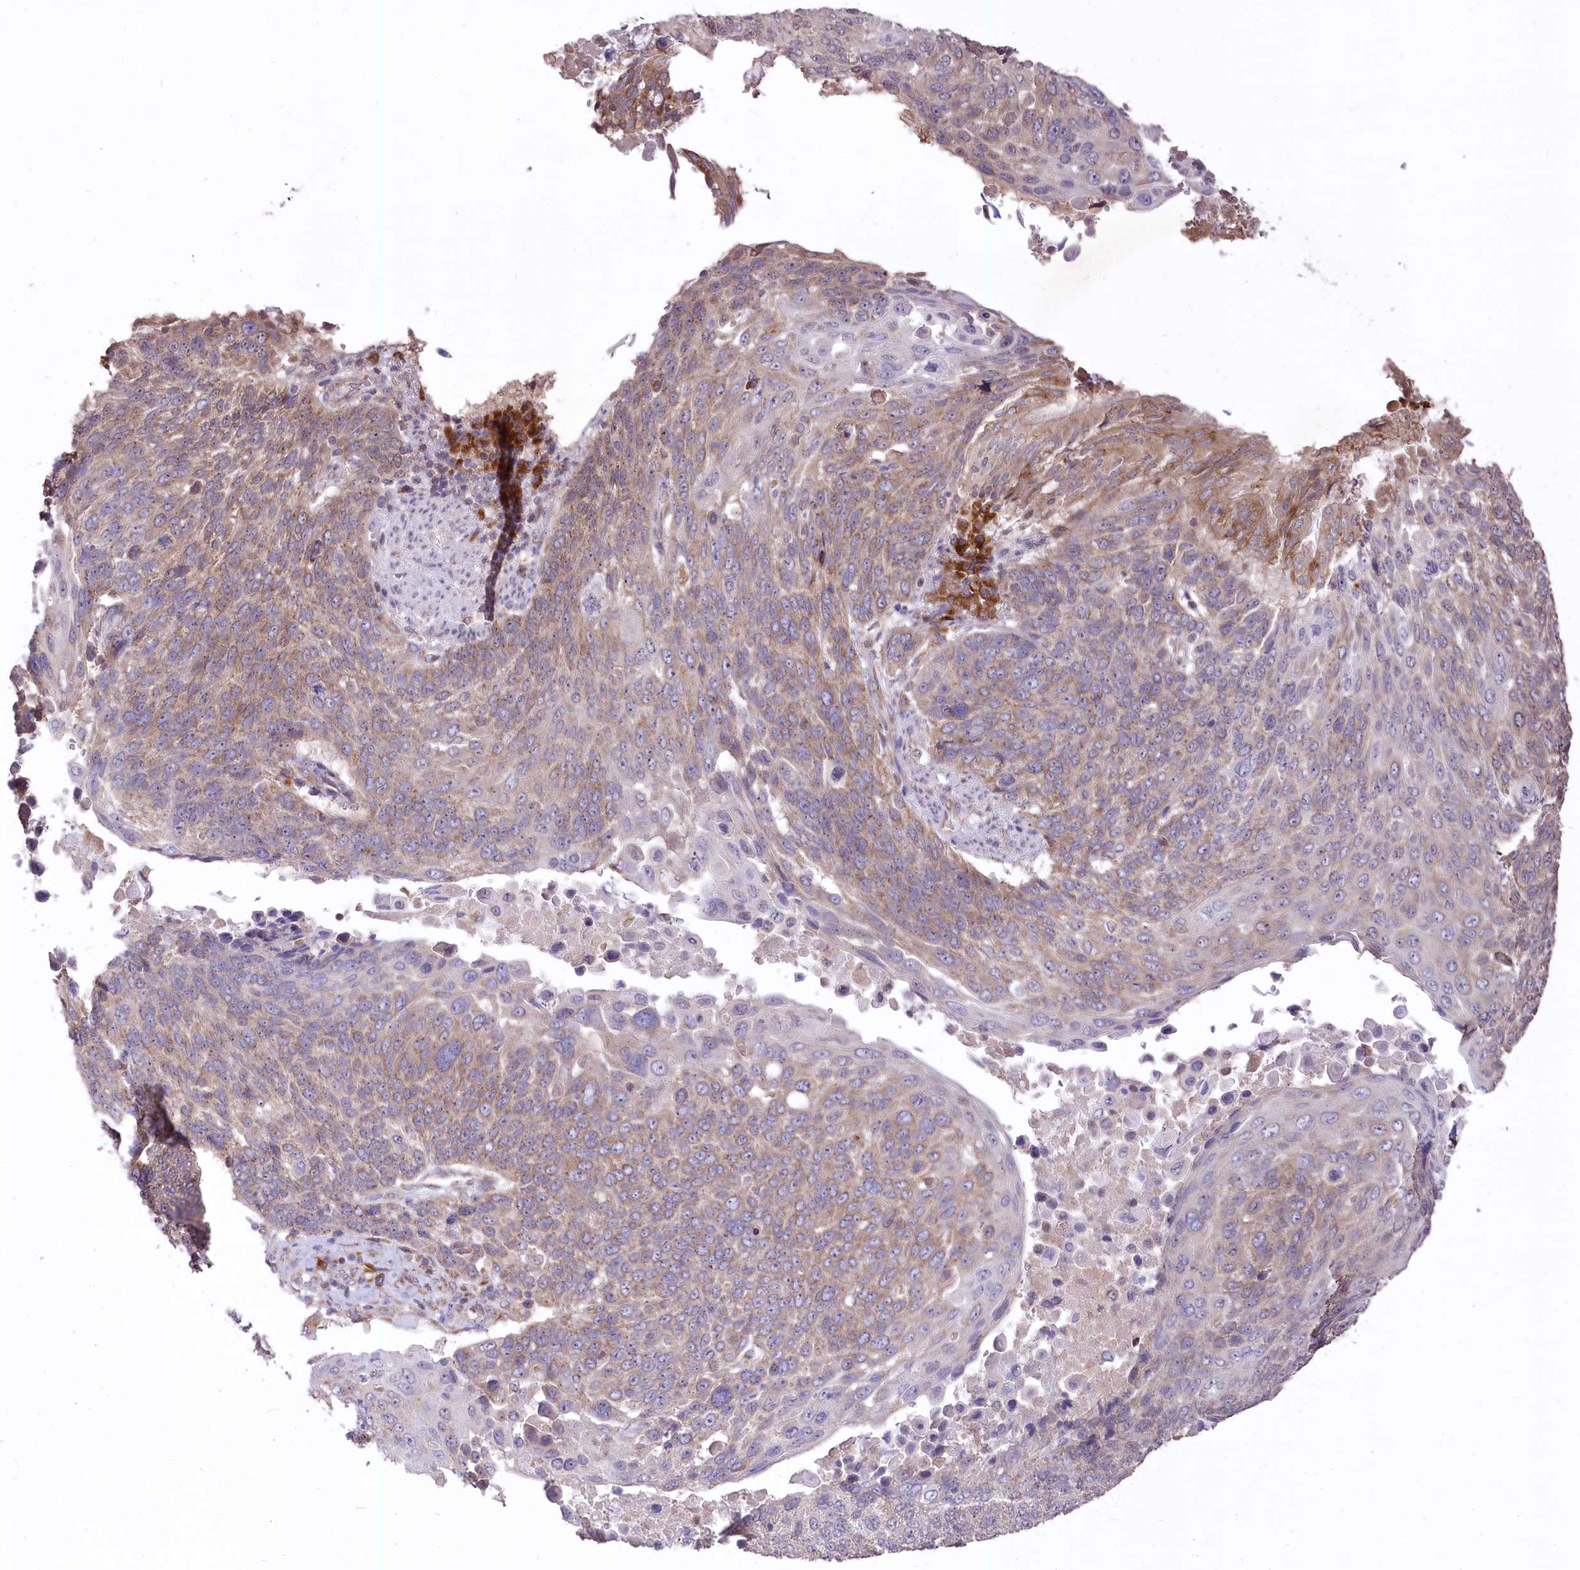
{"staining": {"intensity": "moderate", "quantity": "25%-75%", "location": "cytoplasmic/membranous"}, "tissue": "lung cancer", "cell_type": "Tumor cells", "image_type": "cancer", "snomed": [{"axis": "morphology", "description": "Squamous cell carcinoma, NOS"}, {"axis": "topography", "description": "Lung"}], "caption": "Squamous cell carcinoma (lung) was stained to show a protein in brown. There is medium levels of moderate cytoplasmic/membranous expression in approximately 25%-75% of tumor cells. (brown staining indicates protein expression, while blue staining denotes nuclei).", "gene": "STT3B", "patient": {"sex": "male", "age": 66}}